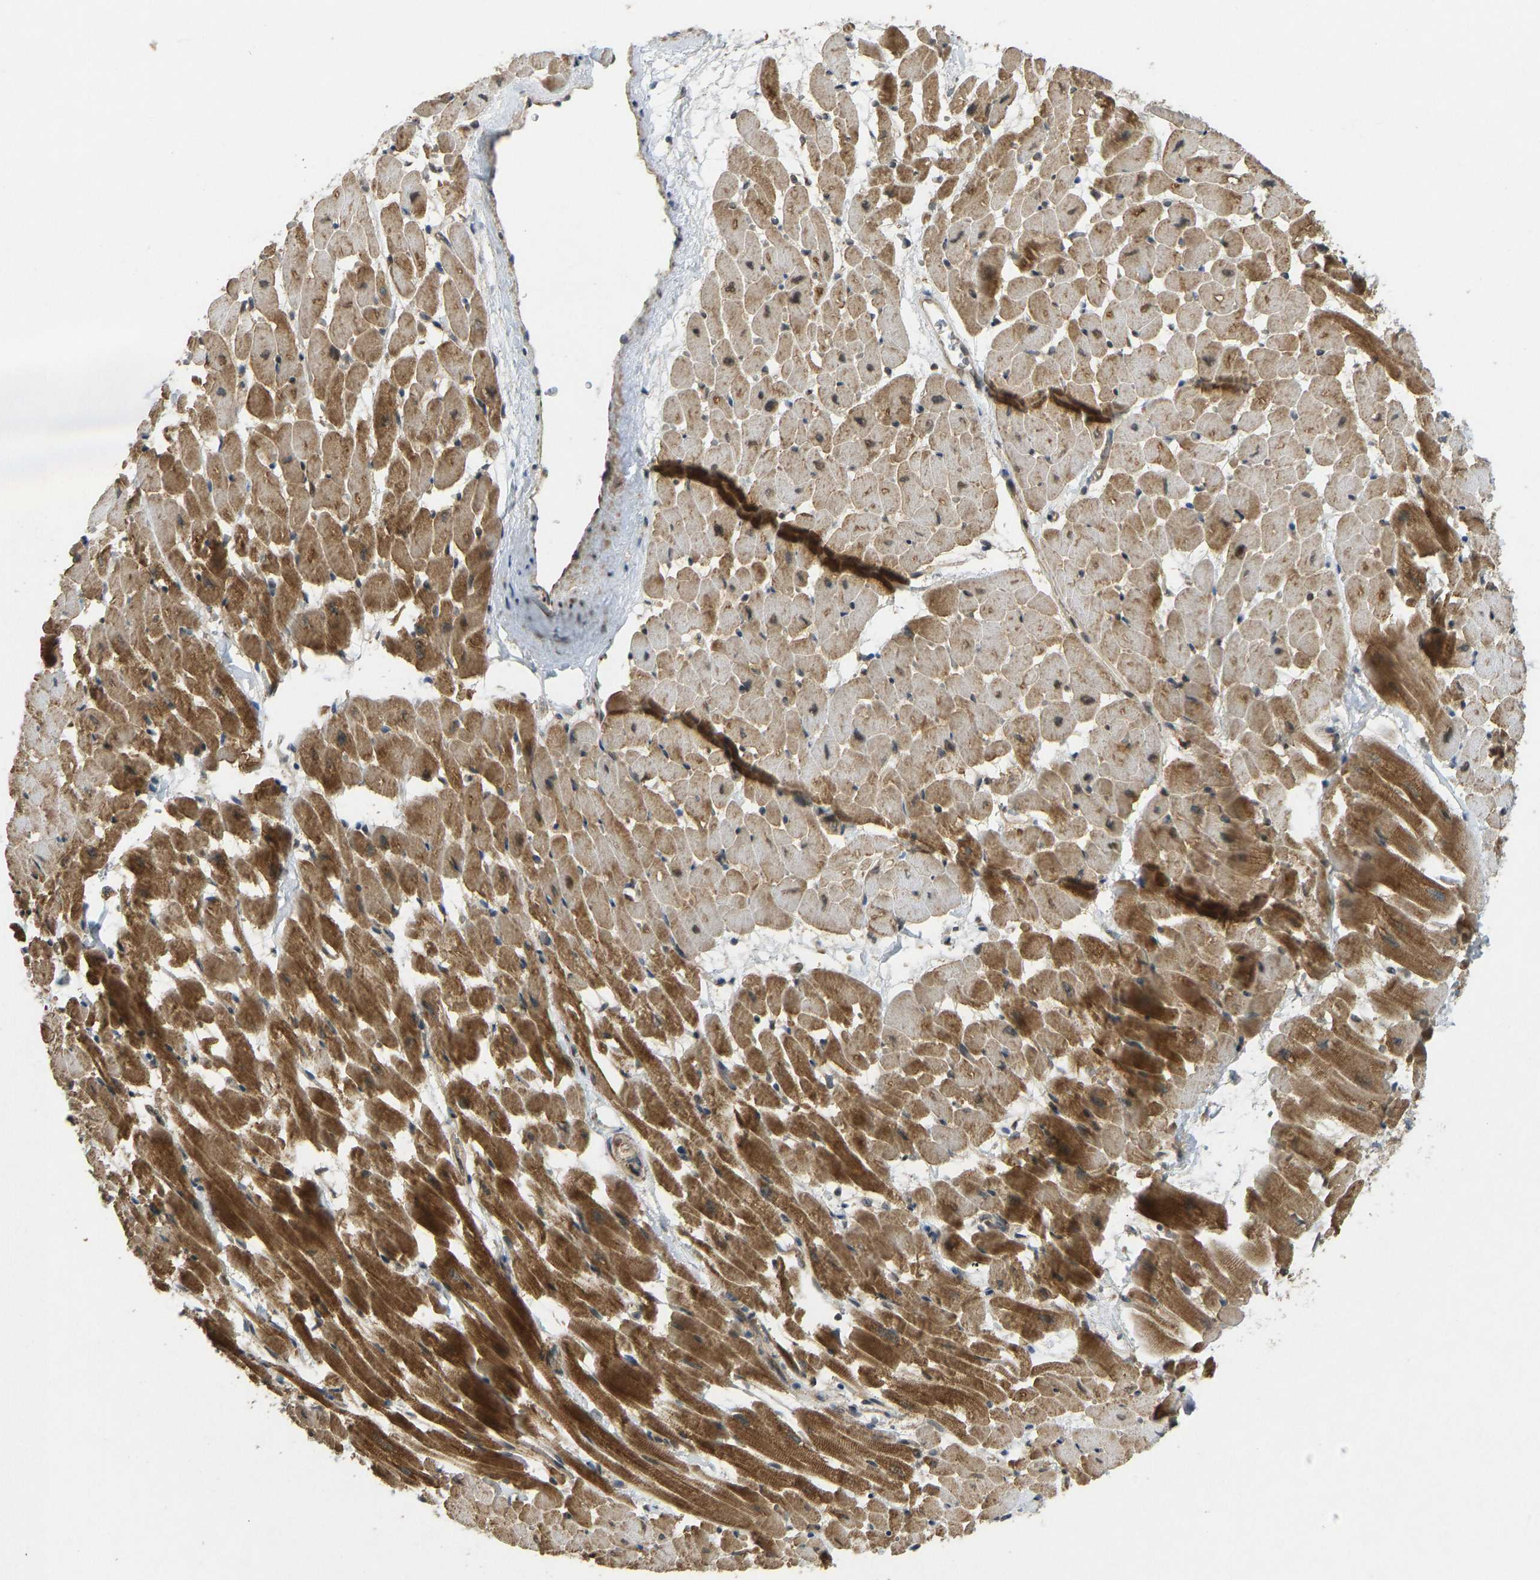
{"staining": {"intensity": "moderate", "quantity": ">75%", "location": "cytoplasmic/membranous"}, "tissue": "heart muscle", "cell_type": "Cardiomyocytes", "image_type": "normal", "snomed": [{"axis": "morphology", "description": "Normal tissue, NOS"}, {"axis": "topography", "description": "Heart"}], "caption": "The micrograph reveals staining of benign heart muscle, revealing moderate cytoplasmic/membranous protein expression (brown color) within cardiomyocytes.", "gene": "ACADS", "patient": {"sex": "male", "age": 45}}